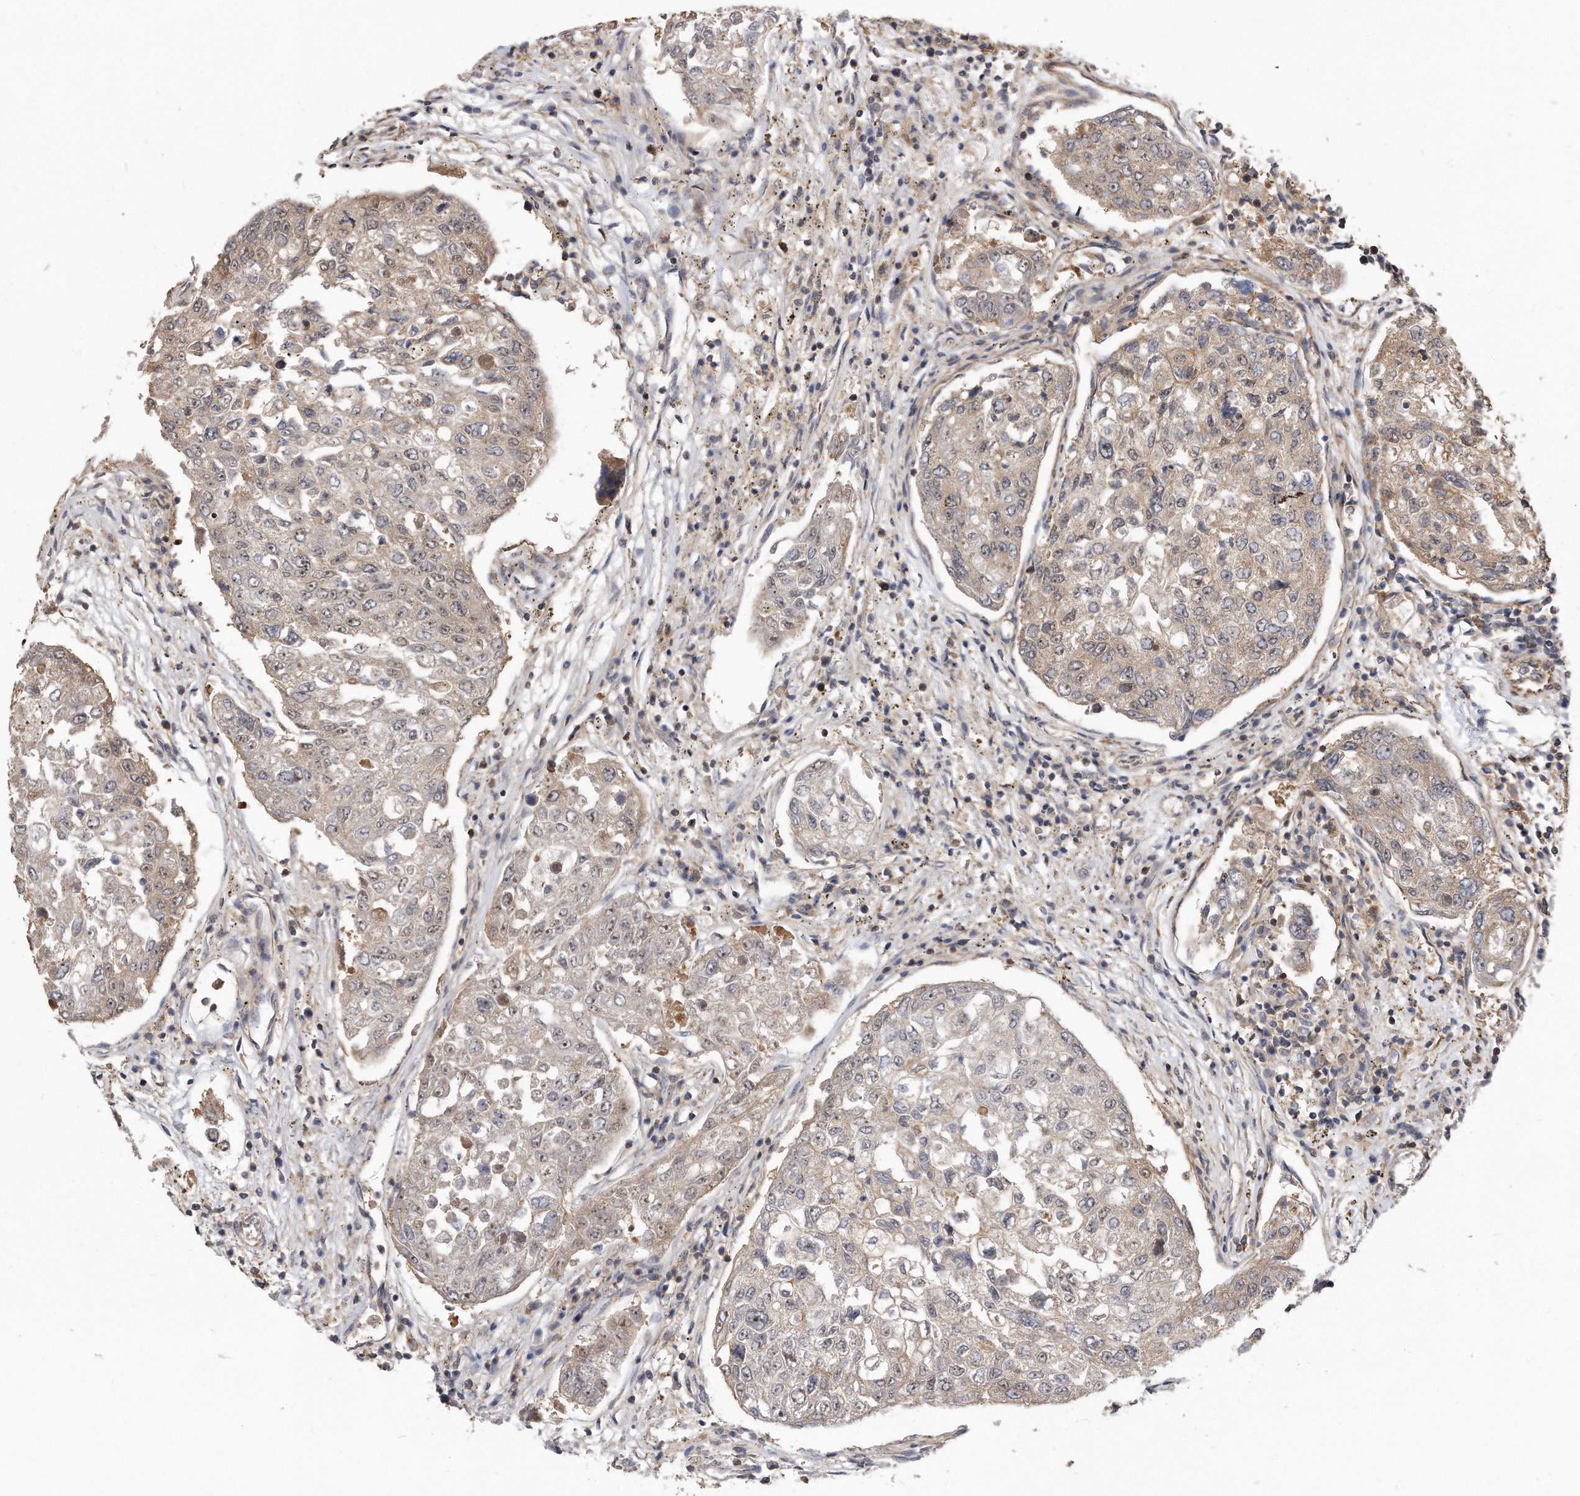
{"staining": {"intensity": "weak", "quantity": "25%-75%", "location": "cytoplasmic/membranous,nuclear"}, "tissue": "urothelial cancer", "cell_type": "Tumor cells", "image_type": "cancer", "snomed": [{"axis": "morphology", "description": "Urothelial carcinoma, High grade"}, {"axis": "topography", "description": "Lymph node"}, {"axis": "topography", "description": "Urinary bladder"}], "caption": "Protein analysis of urothelial cancer tissue shows weak cytoplasmic/membranous and nuclear staining in approximately 25%-75% of tumor cells. (DAB = brown stain, brightfield microscopy at high magnification).", "gene": "TCP1", "patient": {"sex": "male", "age": 51}}